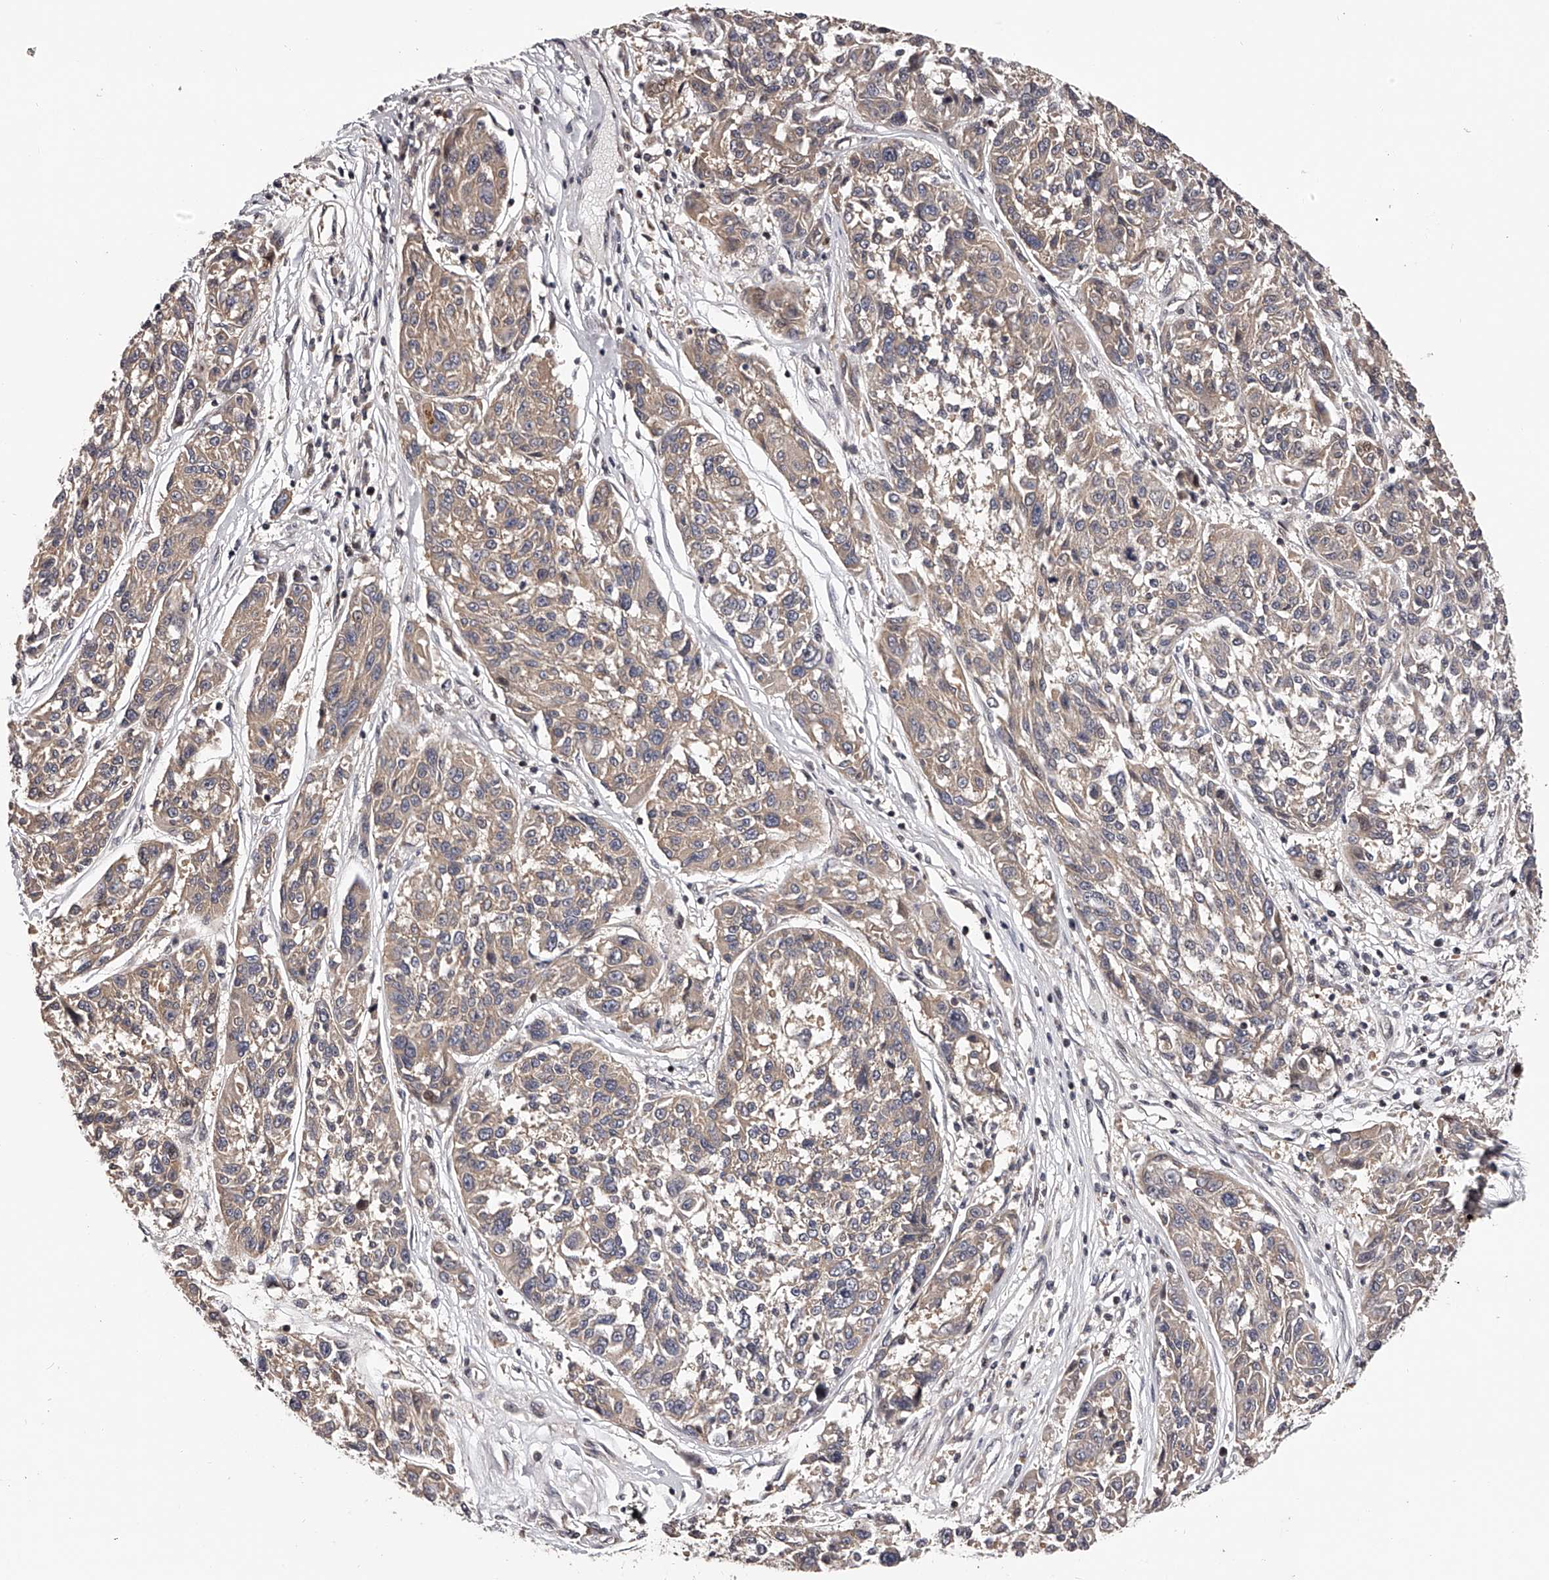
{"staining": {"intensity": "weak", "quantity": ">75%", "location": "cytoplasmic/membranous"}, "tissue": "melanoma", "cell_type": "Tumor cells", "image_type": "cancer", "snomed": [{"axis": "morphology", "description": "Malignant melanoma, NOS"}, {"axis": "topography", "description": "Skin"}], "caption": "This image shows IHC staining of malignant melanoma, with low weak cytoplasmic/membranous positivity in approximately >75% of tumor cells.", "gene": "PFDN2", "patient": {"sex": "male", "age": 53}}